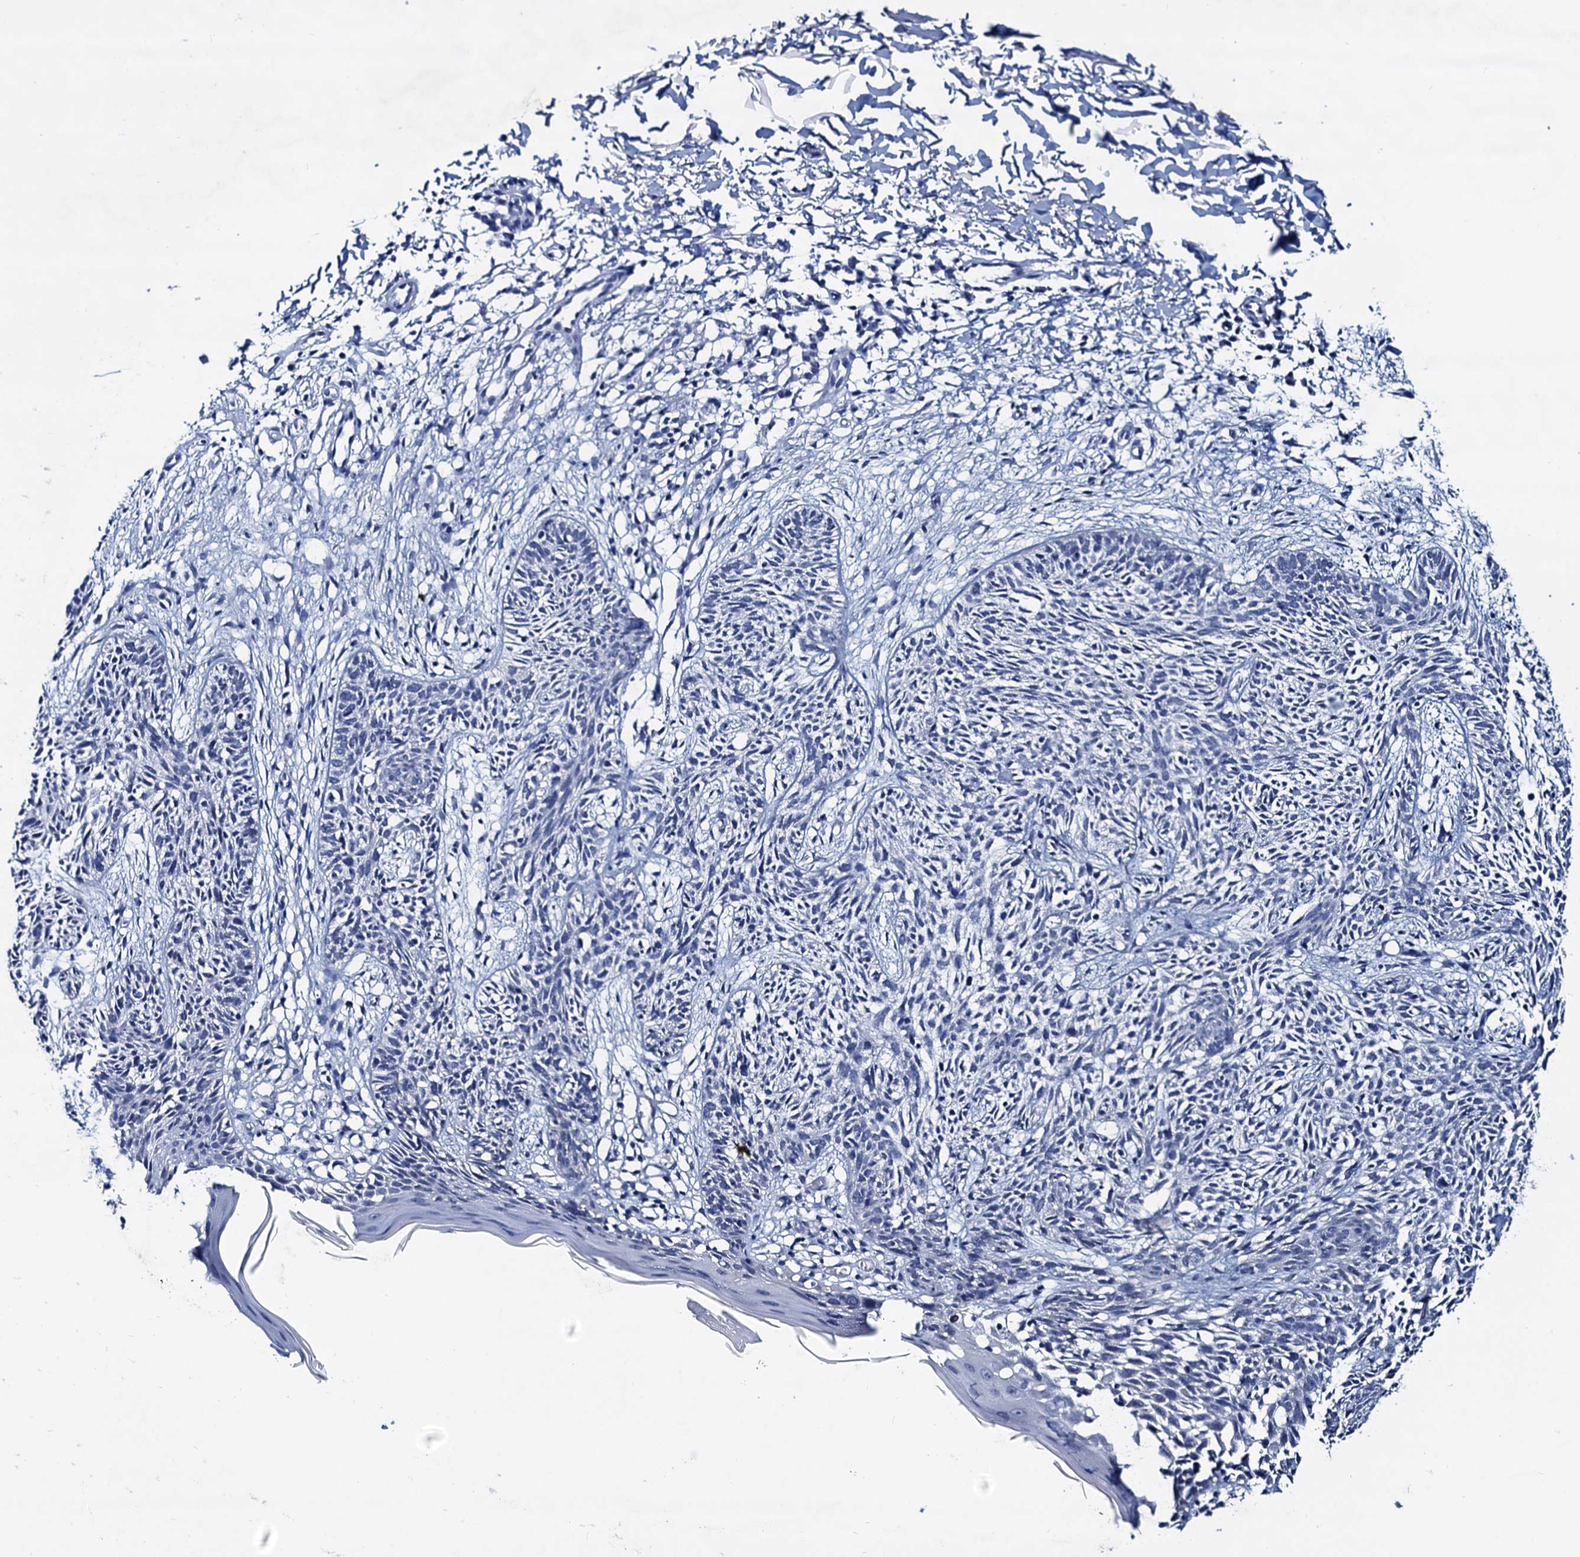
{"staining": {"intensity": "negative", "quantity": "none", "location": "none"}, "tissue": "skin cancer", "cell_type": "Tumor cells", "image_type": "cancer", "snomed": [{"axis": "morphology", "description": "Basal cell carcinoma"}, {"axis": "topography", "description": "Skin"}], "caption": "DAB immunohistochemical staining of skin cancer exhibits no significant expression in tumor cells.", "gene": "RTKN2", "patient": {"sex": "female", "age": 66}}